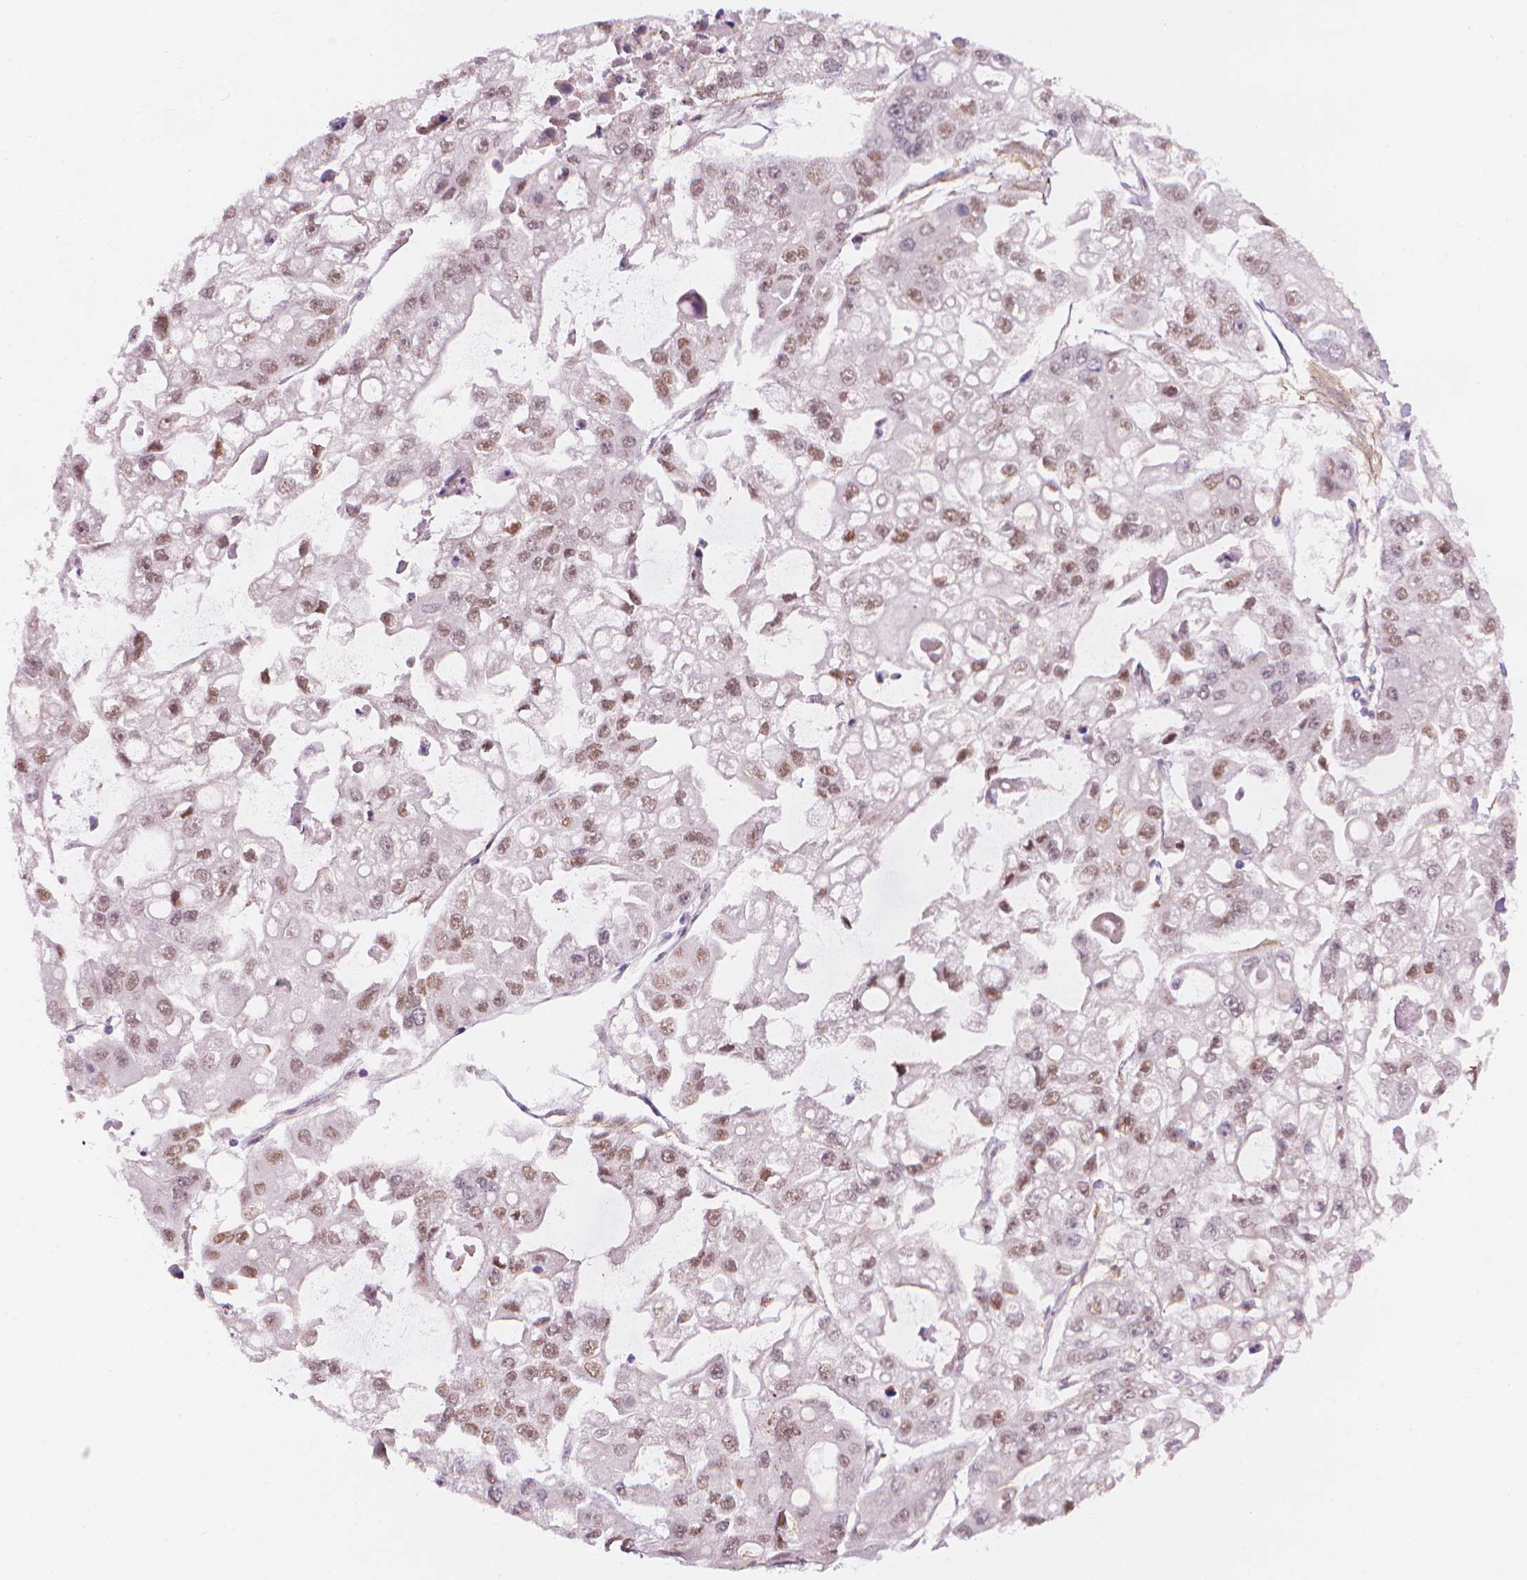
{"staining": {"intensity": "moderate", "quantity": ">75%", "location": "nuclear"}, "tissue": "ovarian cancer", "cell_type": "Tumor cells", "image_type": "cancer", "snomed": [{"axis": "morphology", "description": "Cystadenocarcinoma, serous, NOS"}, {"axis": "topography", "description": "Ovary"}], "caption": "IHC of serous cystadenocarcinoma (ovarian) displays medium levels of moderate nuclear expression in approximately >75% of tumor cells.", "gene": "HOXD4", "patient": {"sex": "female", "age": 56}}